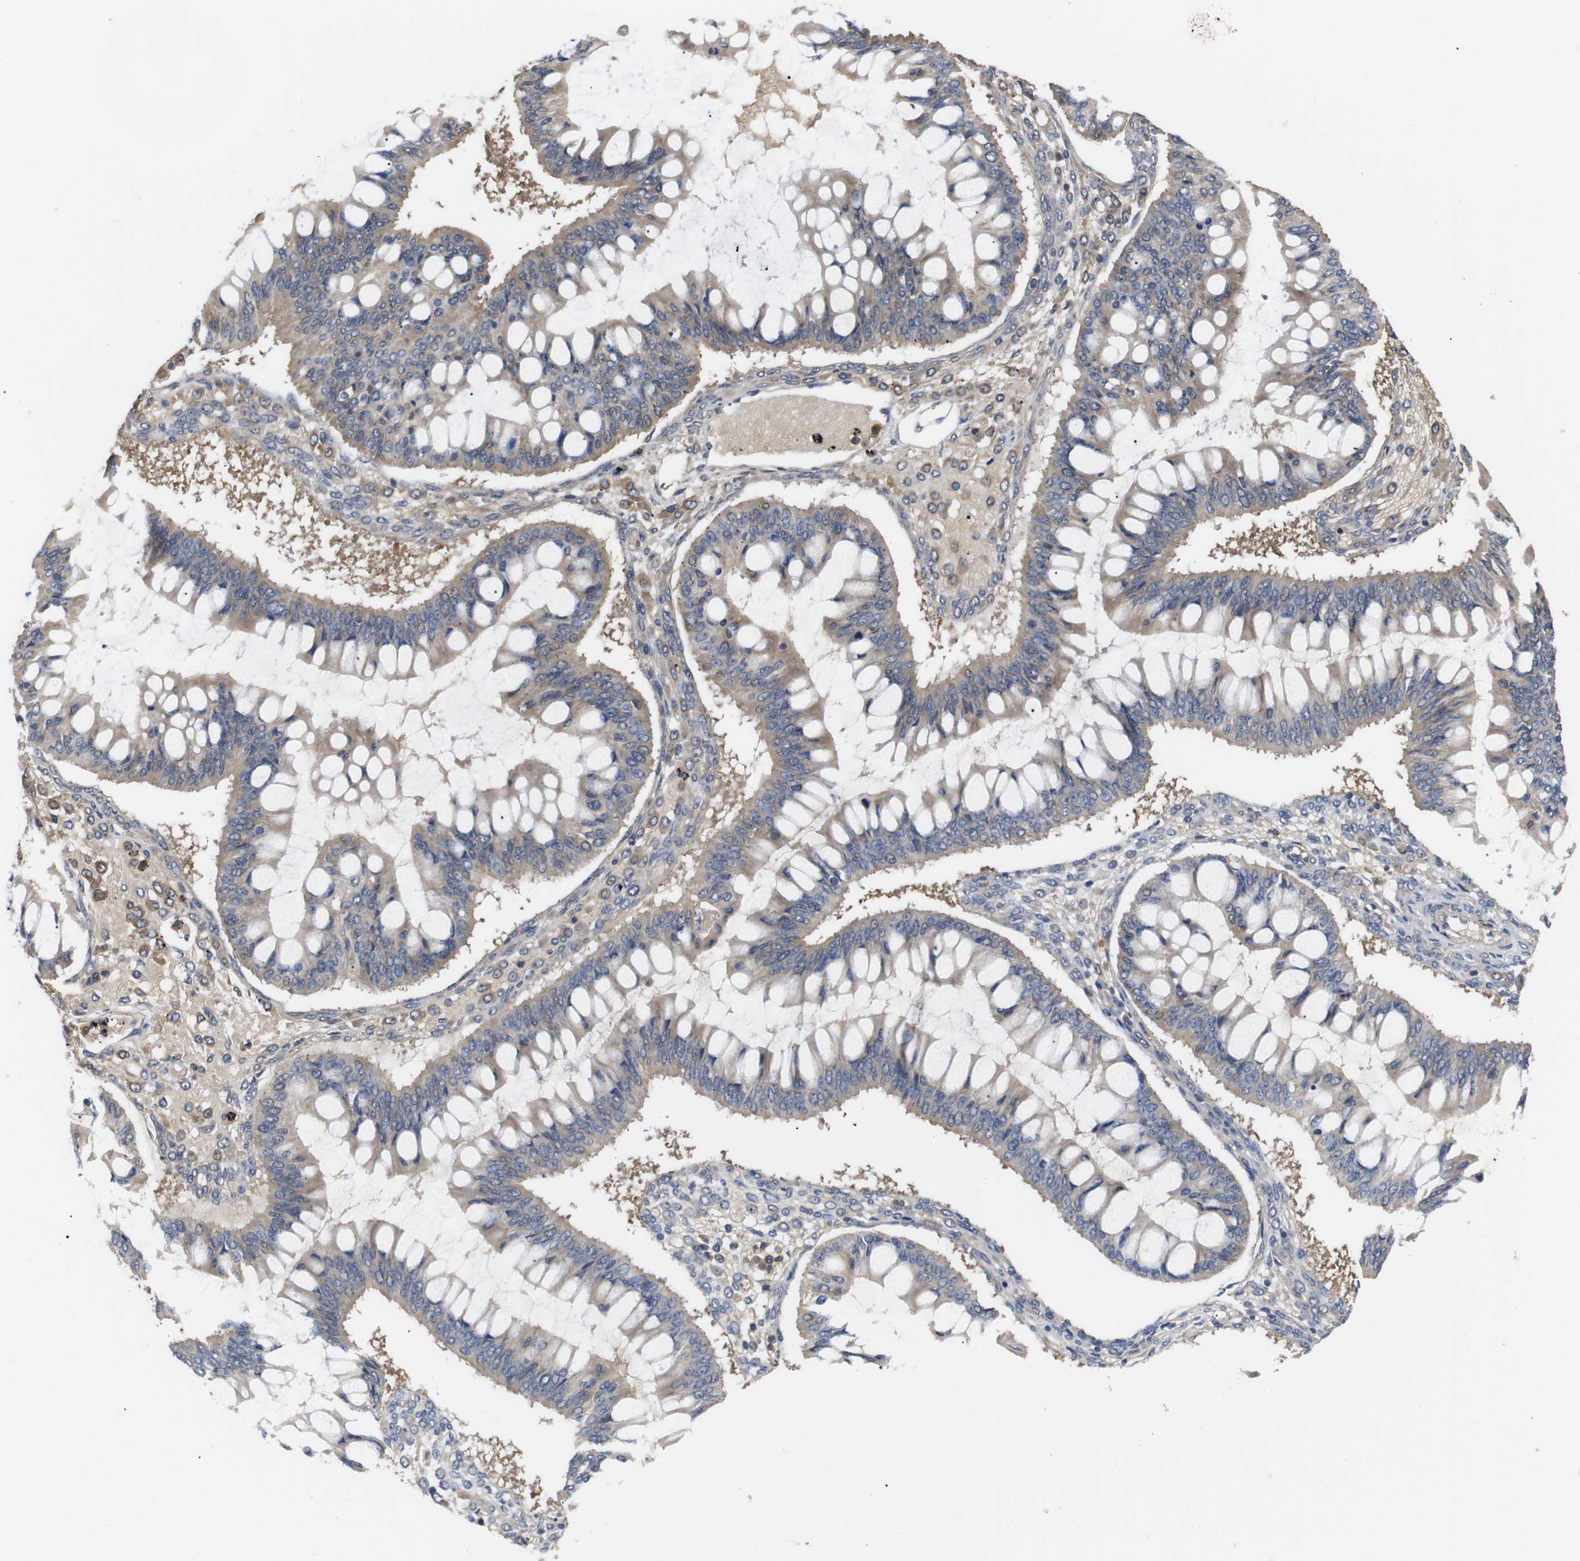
{"staining": {"intensity": "moderate", "quantity": ">75%", "location": "cytoplasmic/membranous"}, "tissue": "ovarian cancer", "cell_type": "Tumor cells", "image_type": "cancer", "snomed": [{"axis": "morphology", "description": "Cystadenocarcinoma, mucinous, NOS"}, {"axis": "topography", "description": "Ovary"}], "caption": "Immunohistochemistry staining of mucinous cystadenocarcinoma (ovarian), which displays medium levels of moderate cytoplasmic/membranous expression in about >75% of tumor cells indicating moderate cytoplasmic/membranous protein expression. The staining was performed using DAB (brown) for protein detection and nuclei were counterstained in hematoxylin (blue).", "gene": "DDR1", "patient": {"sex": "female", "age": 73}}